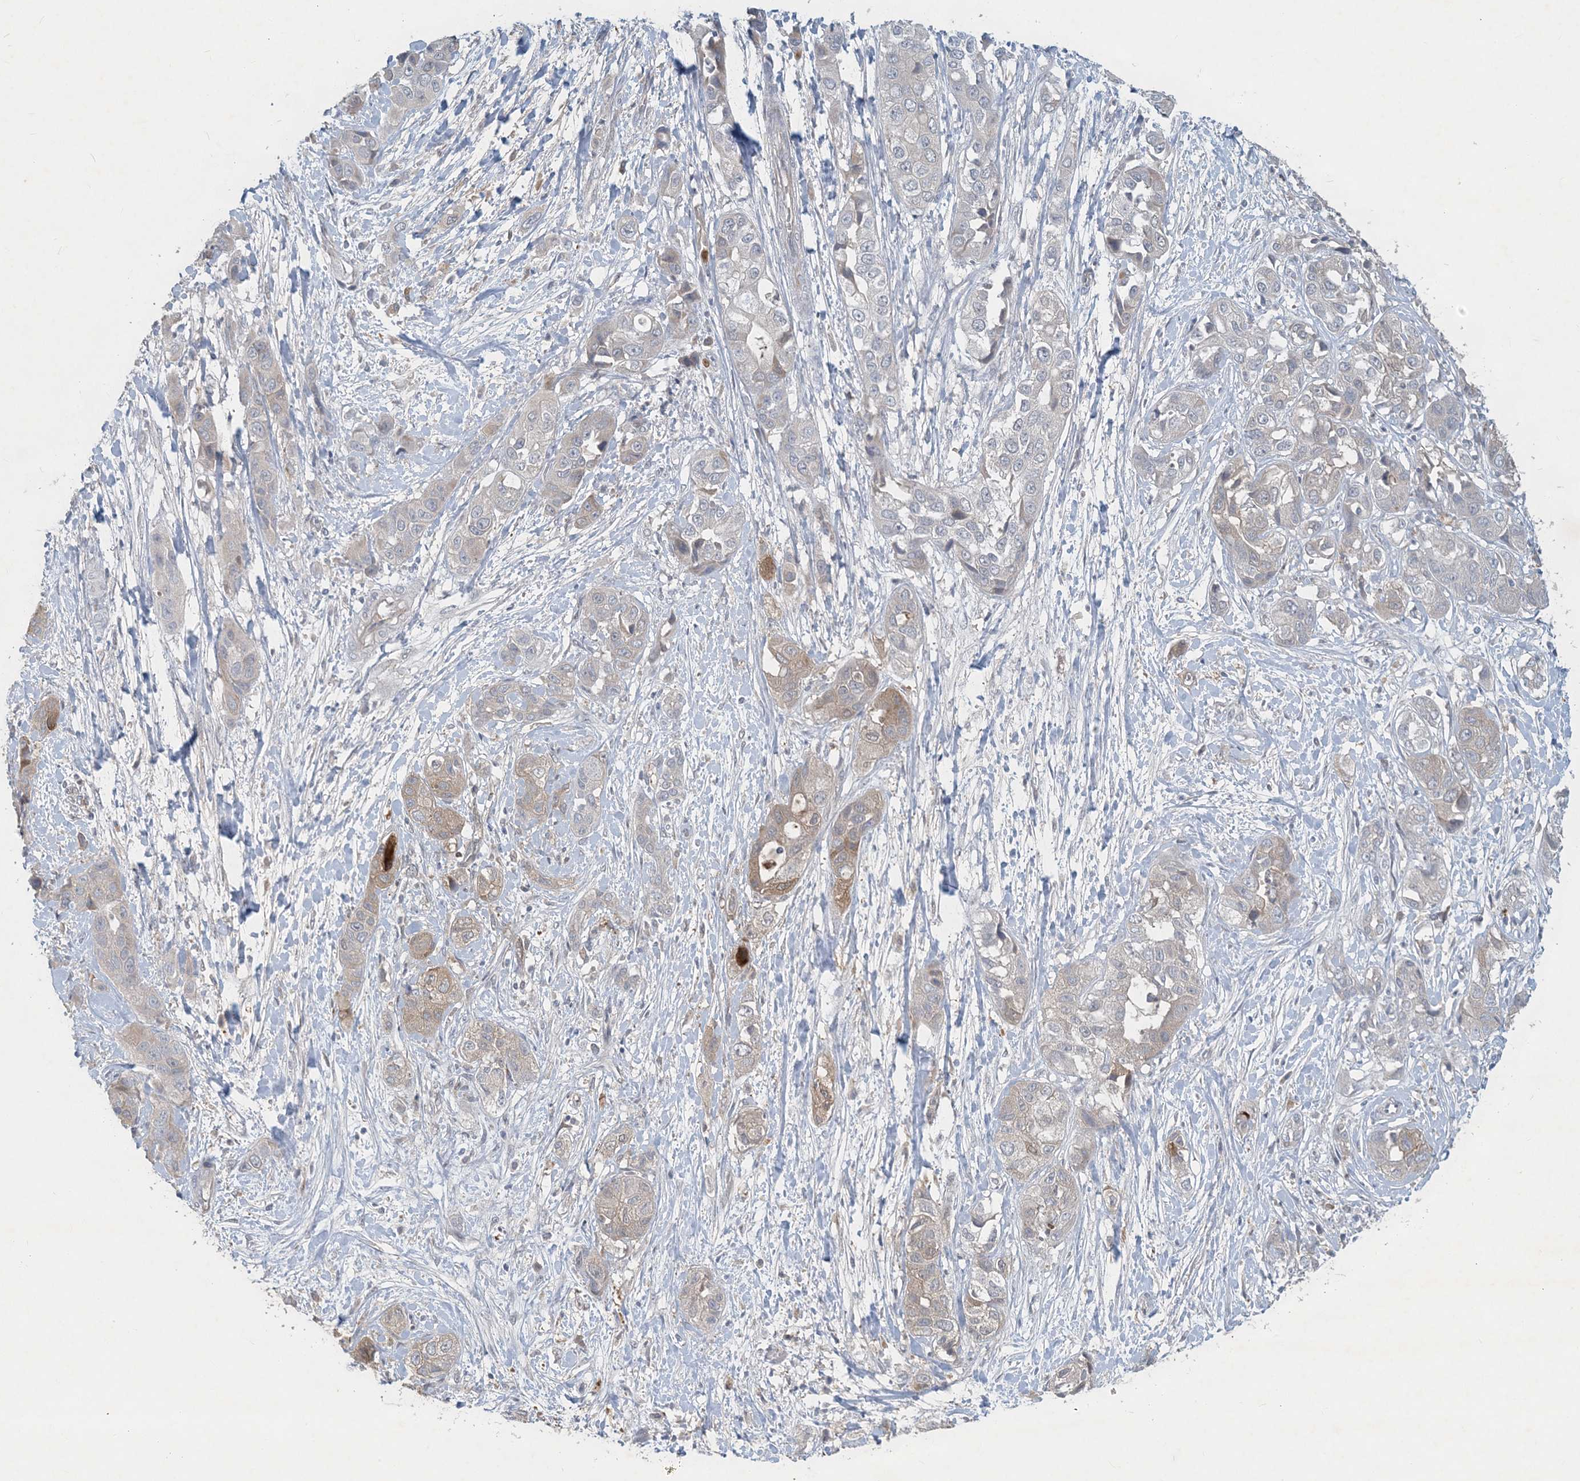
{"staining": {"intensity": "weak", "quantity": "25%-75%", "location": "cytoplasmic/membranous"}, "tissue": "liver cancer", "cell_type": "Tumor cells", "image_type": "cancer", "snomed": [{"axis": "morphology", "description": "Cholangiocarcinoma"}, {"axis": "topography", "description": "Liver"}], "caption": "The histopathology image demonstrates immunohistochemical staining of liver cancer. There is weak cytoplasmic/membranous positivity is seen in about 25%-75% of tumor cells. (DAB IHC, brown staining for protein, blue staining for nuclei).", "gene": "CDS1", "patient": {"sex": "female", "age": 52}}